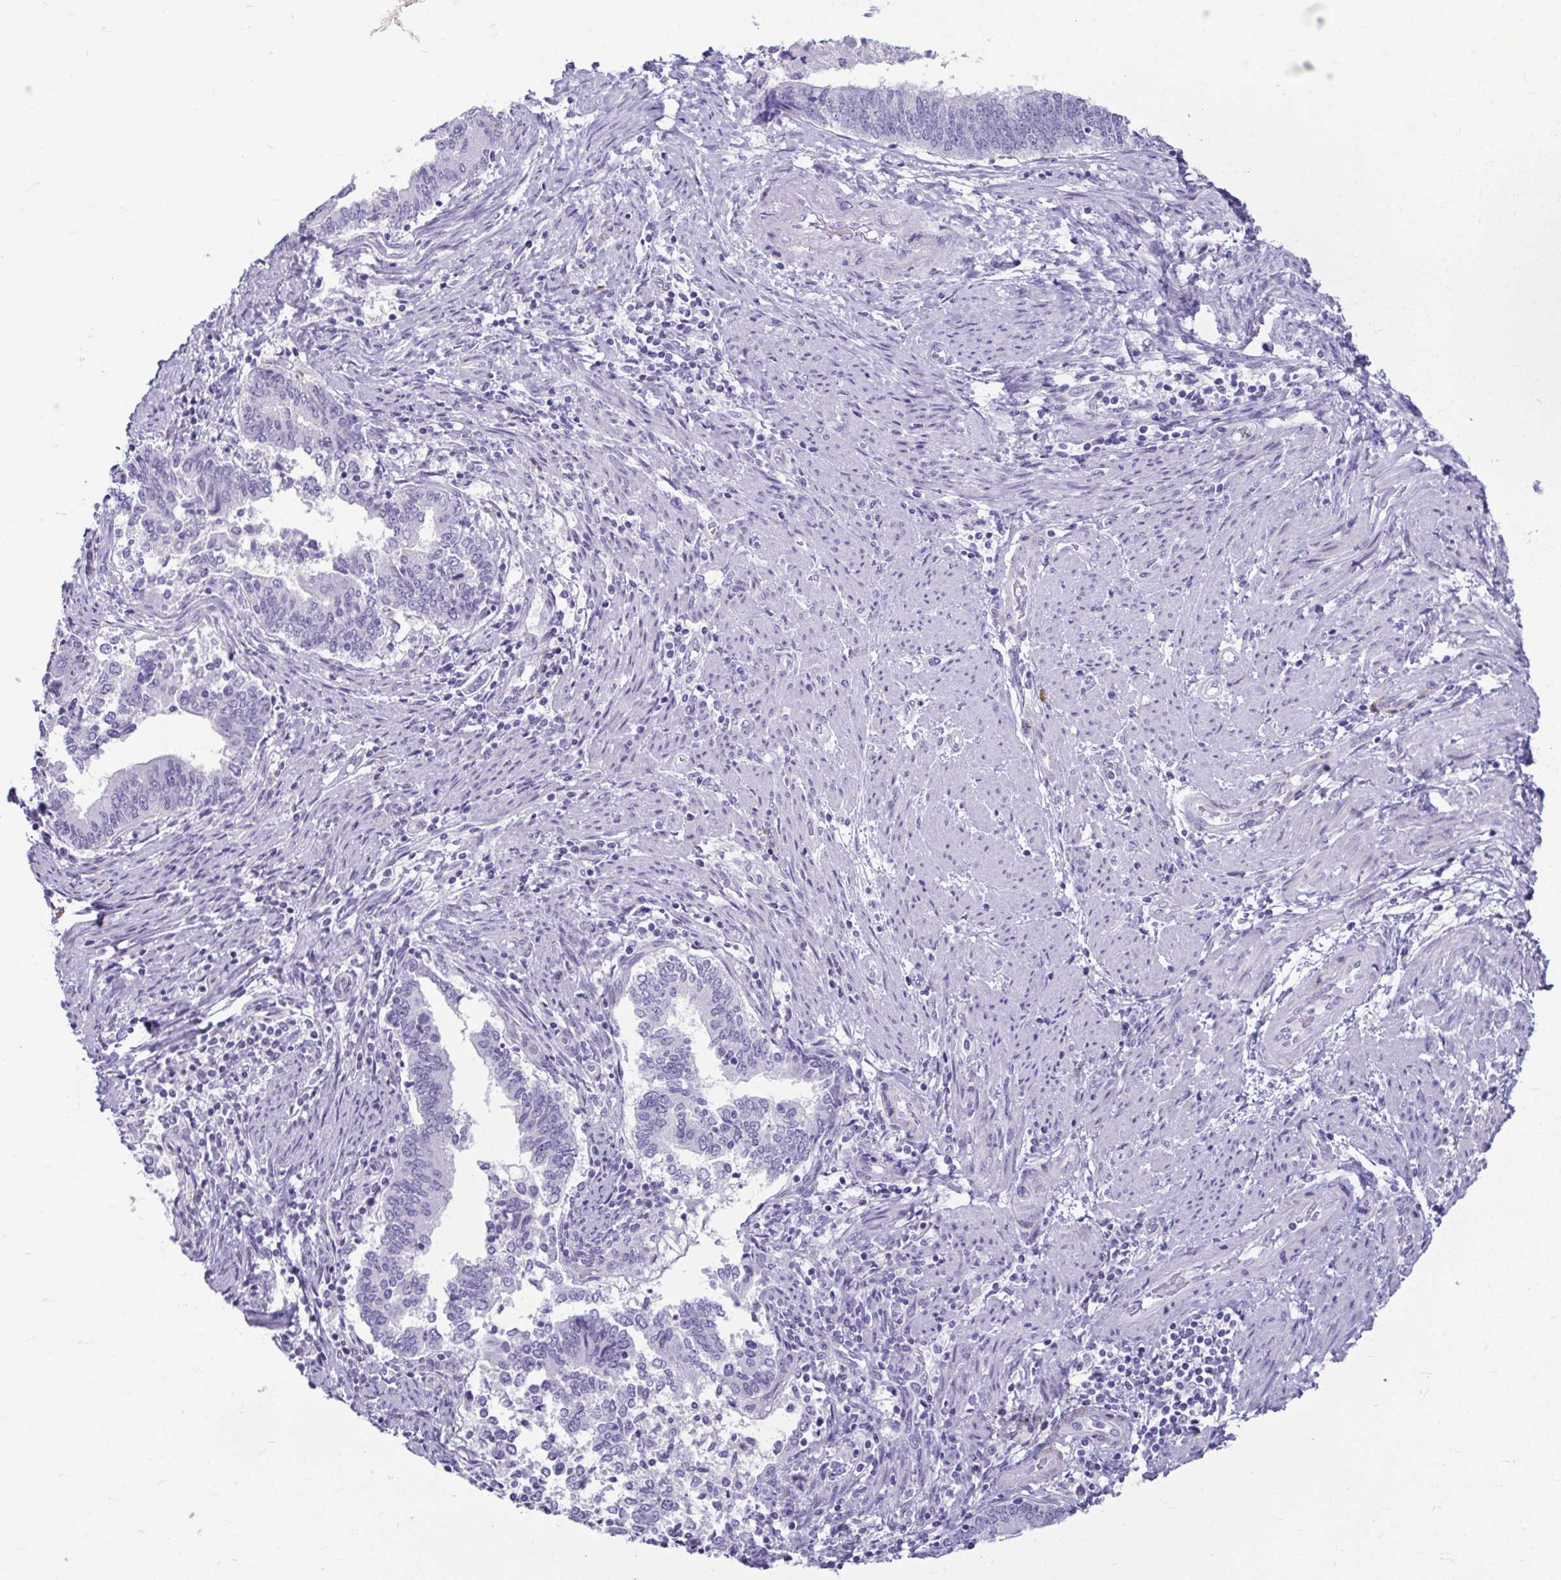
{"staining": {"intensity": "negative", "quantity": "none", "location": "none"}, "tissue": "endometrial cancer", "cell_type": "Tumor cells", "image_type": "cancer", "snomed": [{"axis": "morphology", "description": "Adenocarcinoma, NOS"}, {"axis": "topography", "description": "Endometrium"}], "caption": "Adenocarcinoma (endometrial) was stained to show a protein in brown. There is no significant staining in tumor cells.", "gene": "SERPINI1", "patient": {"sex": "female", "age": 65}}